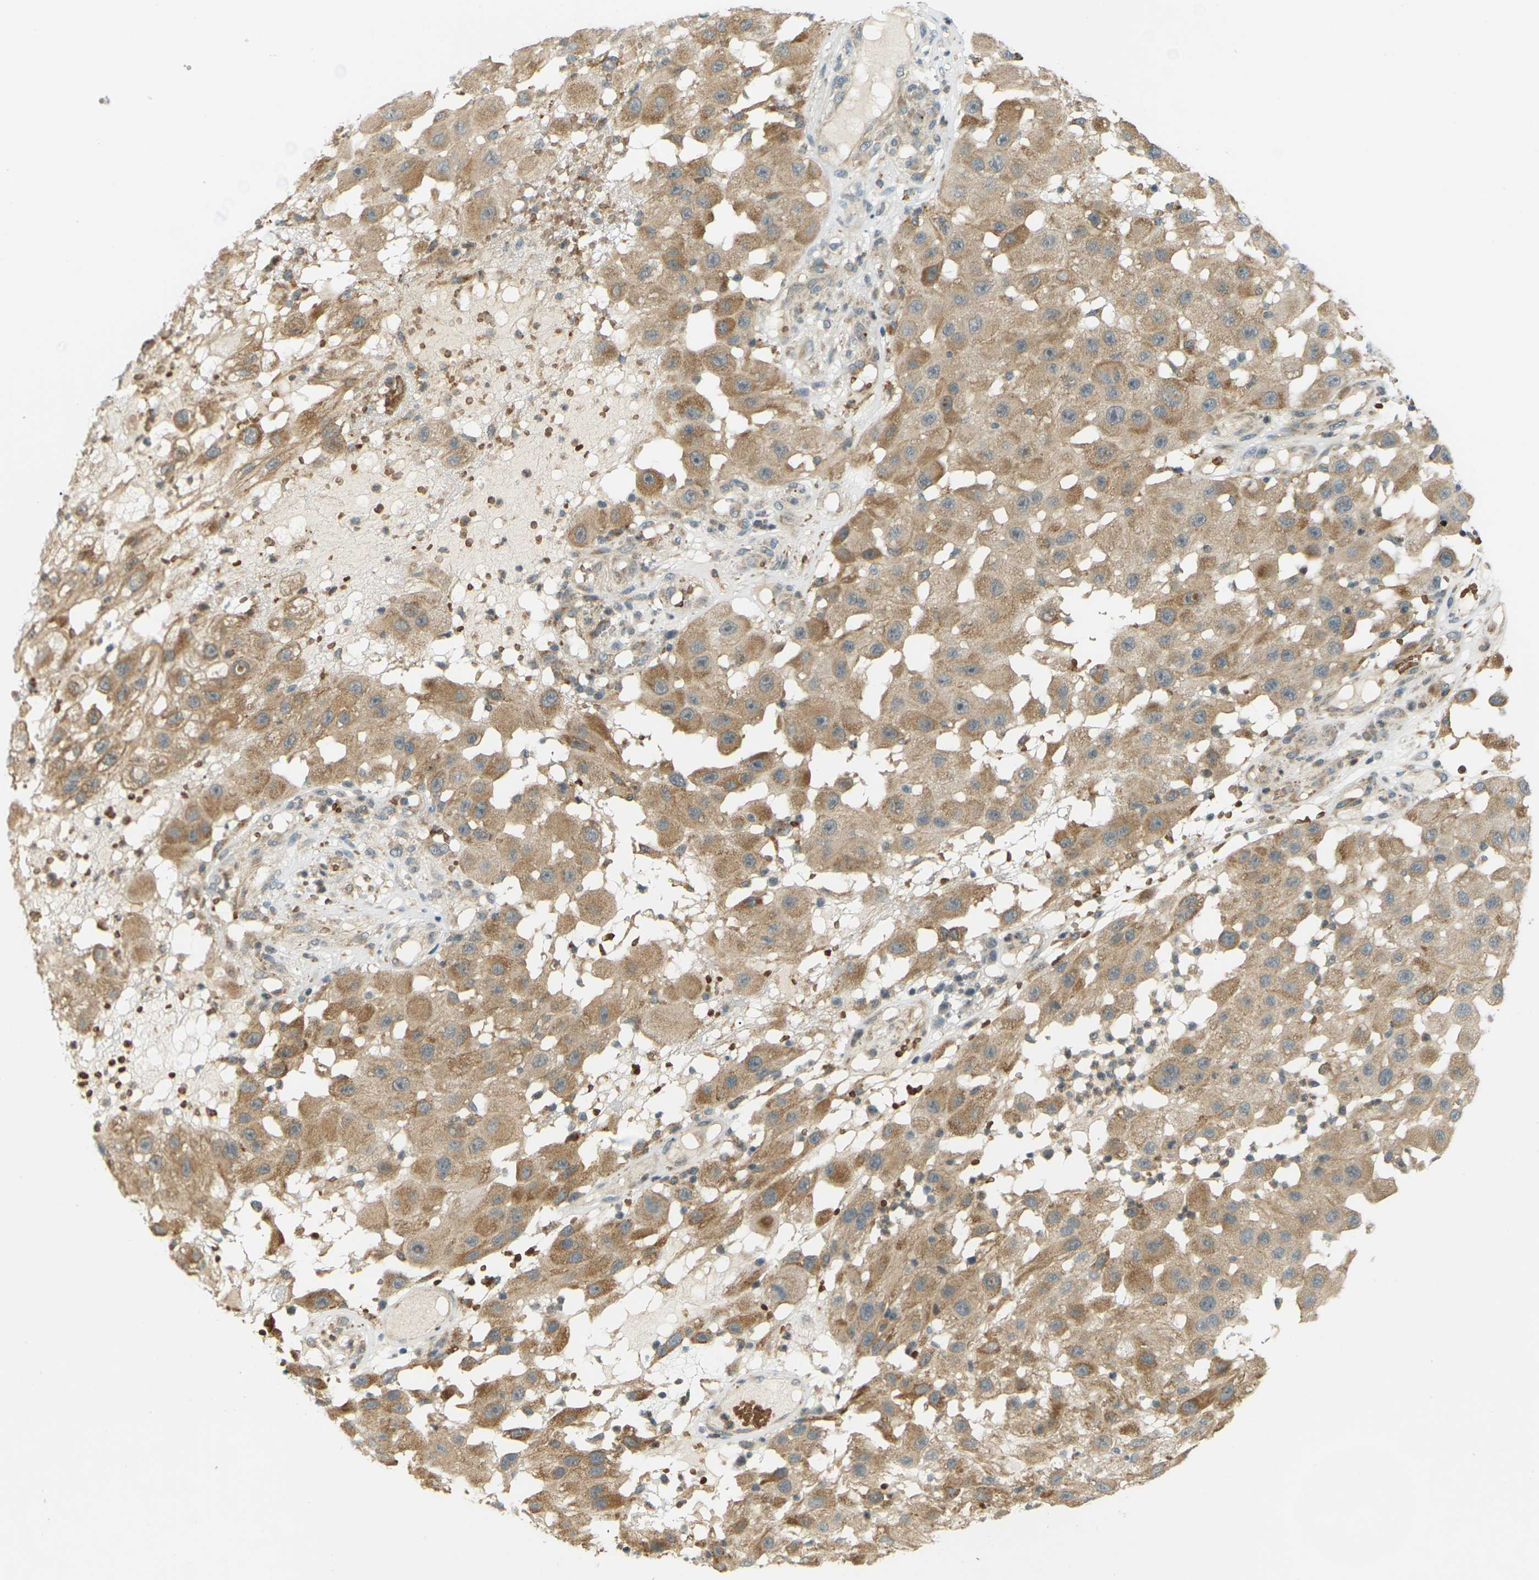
{"staining": {"intensity": "moderate", "quantity": ">75%", "location": "cytoplasmic/membranous"}, "tissue": "melanoma", "cell_type": "Tumor cells", "image_type": "cancer", "snomed": [{"axis": "morphology", "description": "Malignant melanoma, NOS"}, {"axis": "topography", "description": "Skin"}], "caption": "Malignant melanoma stained for a protein shows moderate cytoplasmic/membranous positivity in tumor cells. (Stains: DAB in brown, nuclei in blue, Microscopy: brightfield microscopy at high magnification).", "gene": "SOCS6", "patient": {"sex": "female", "age": 81}}